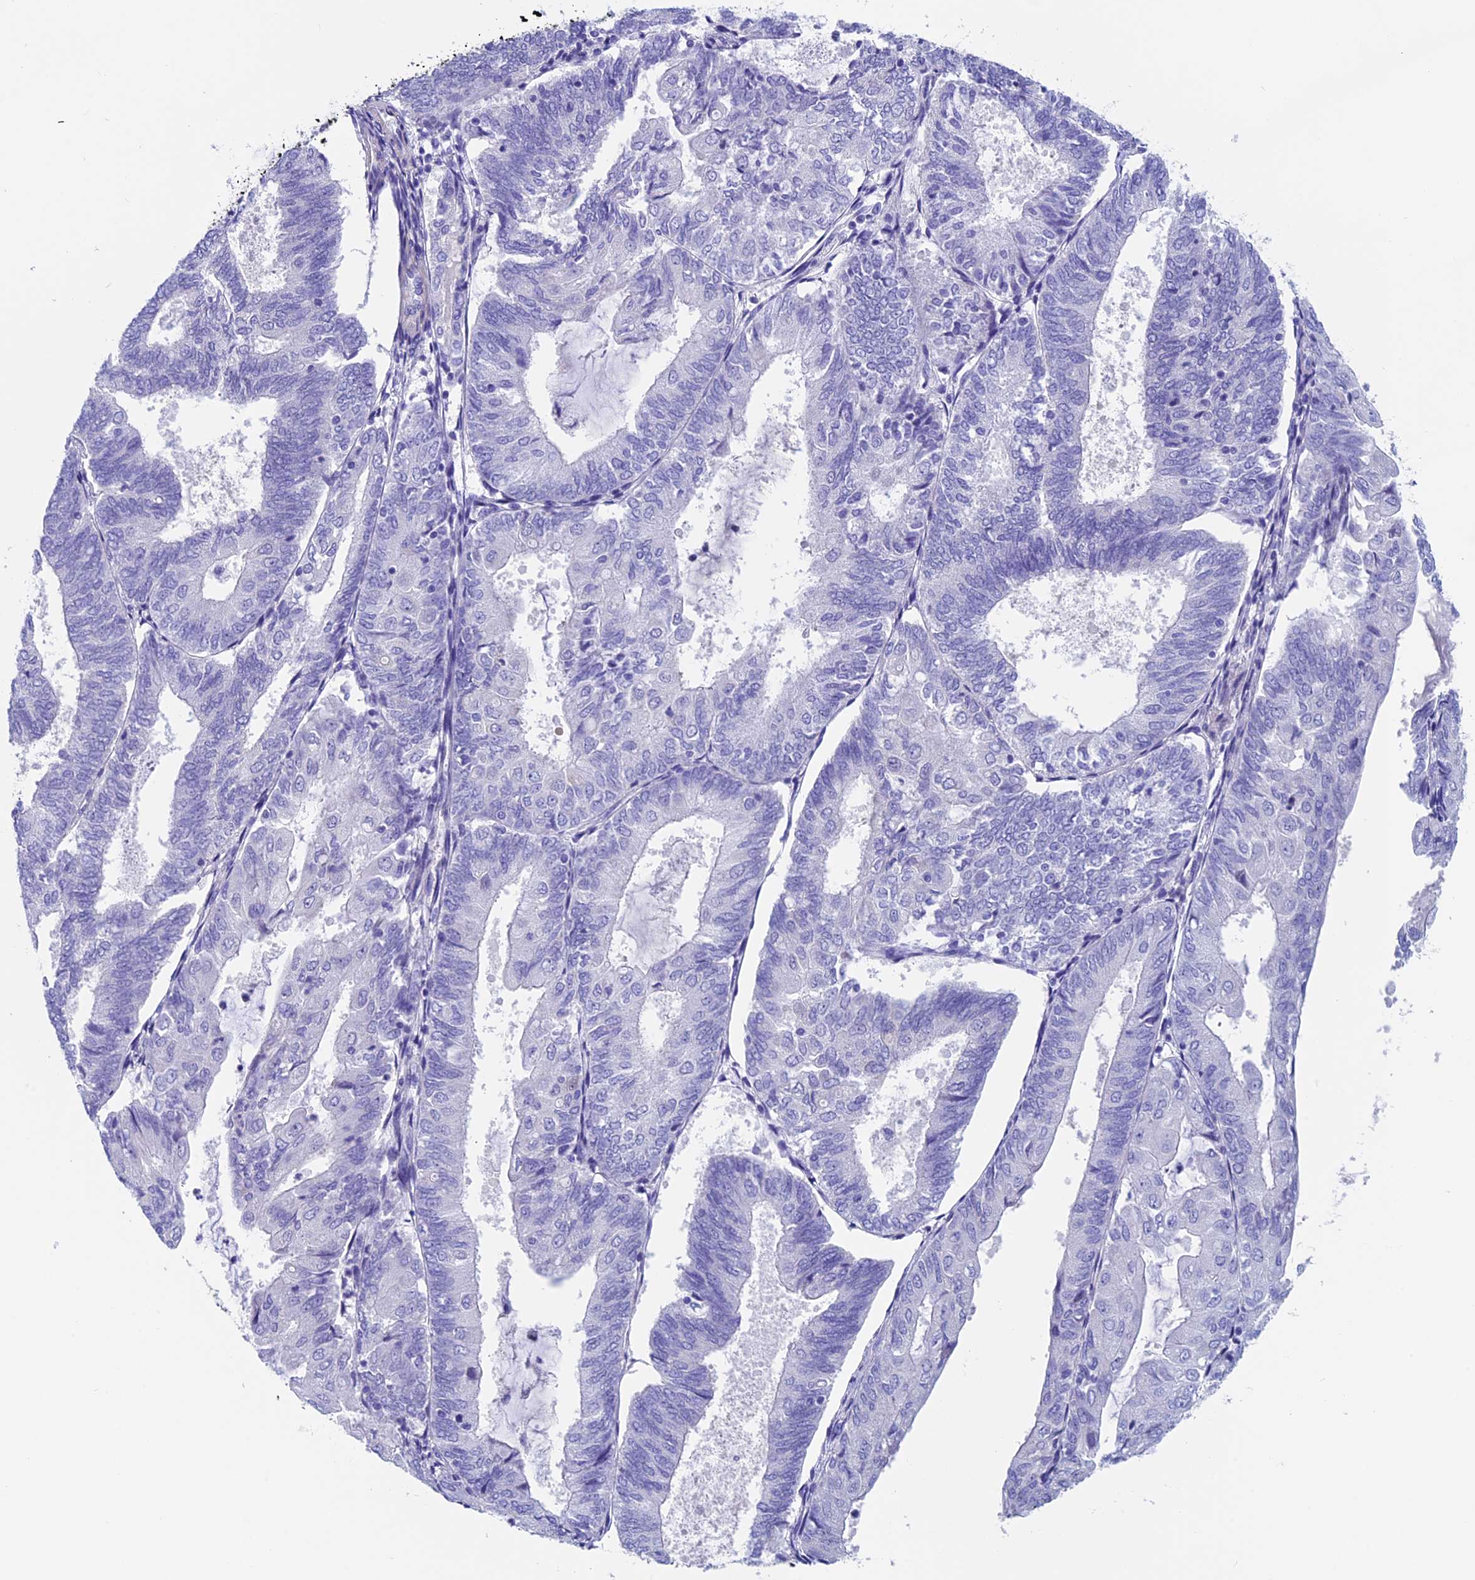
{"staining": {"intensity": "negative", "quantity": "none", "location": "none"}, "tissue": "endometrial cancer", "cell_type": "Tumor cells", "image_type": "cancer", "snomed": [{"axis": "morphology", "description": "Adenocarcinoma, NOS"}, {"axis": "topography", "description": "Endometrium"}], "caption": "Adenocarcinoma (endometrial) was stained to show a protein in brown. There is no significant positivity in tumor cells.", "gene": "ADH7", "patient": {"sex": "female", "age": 81}}